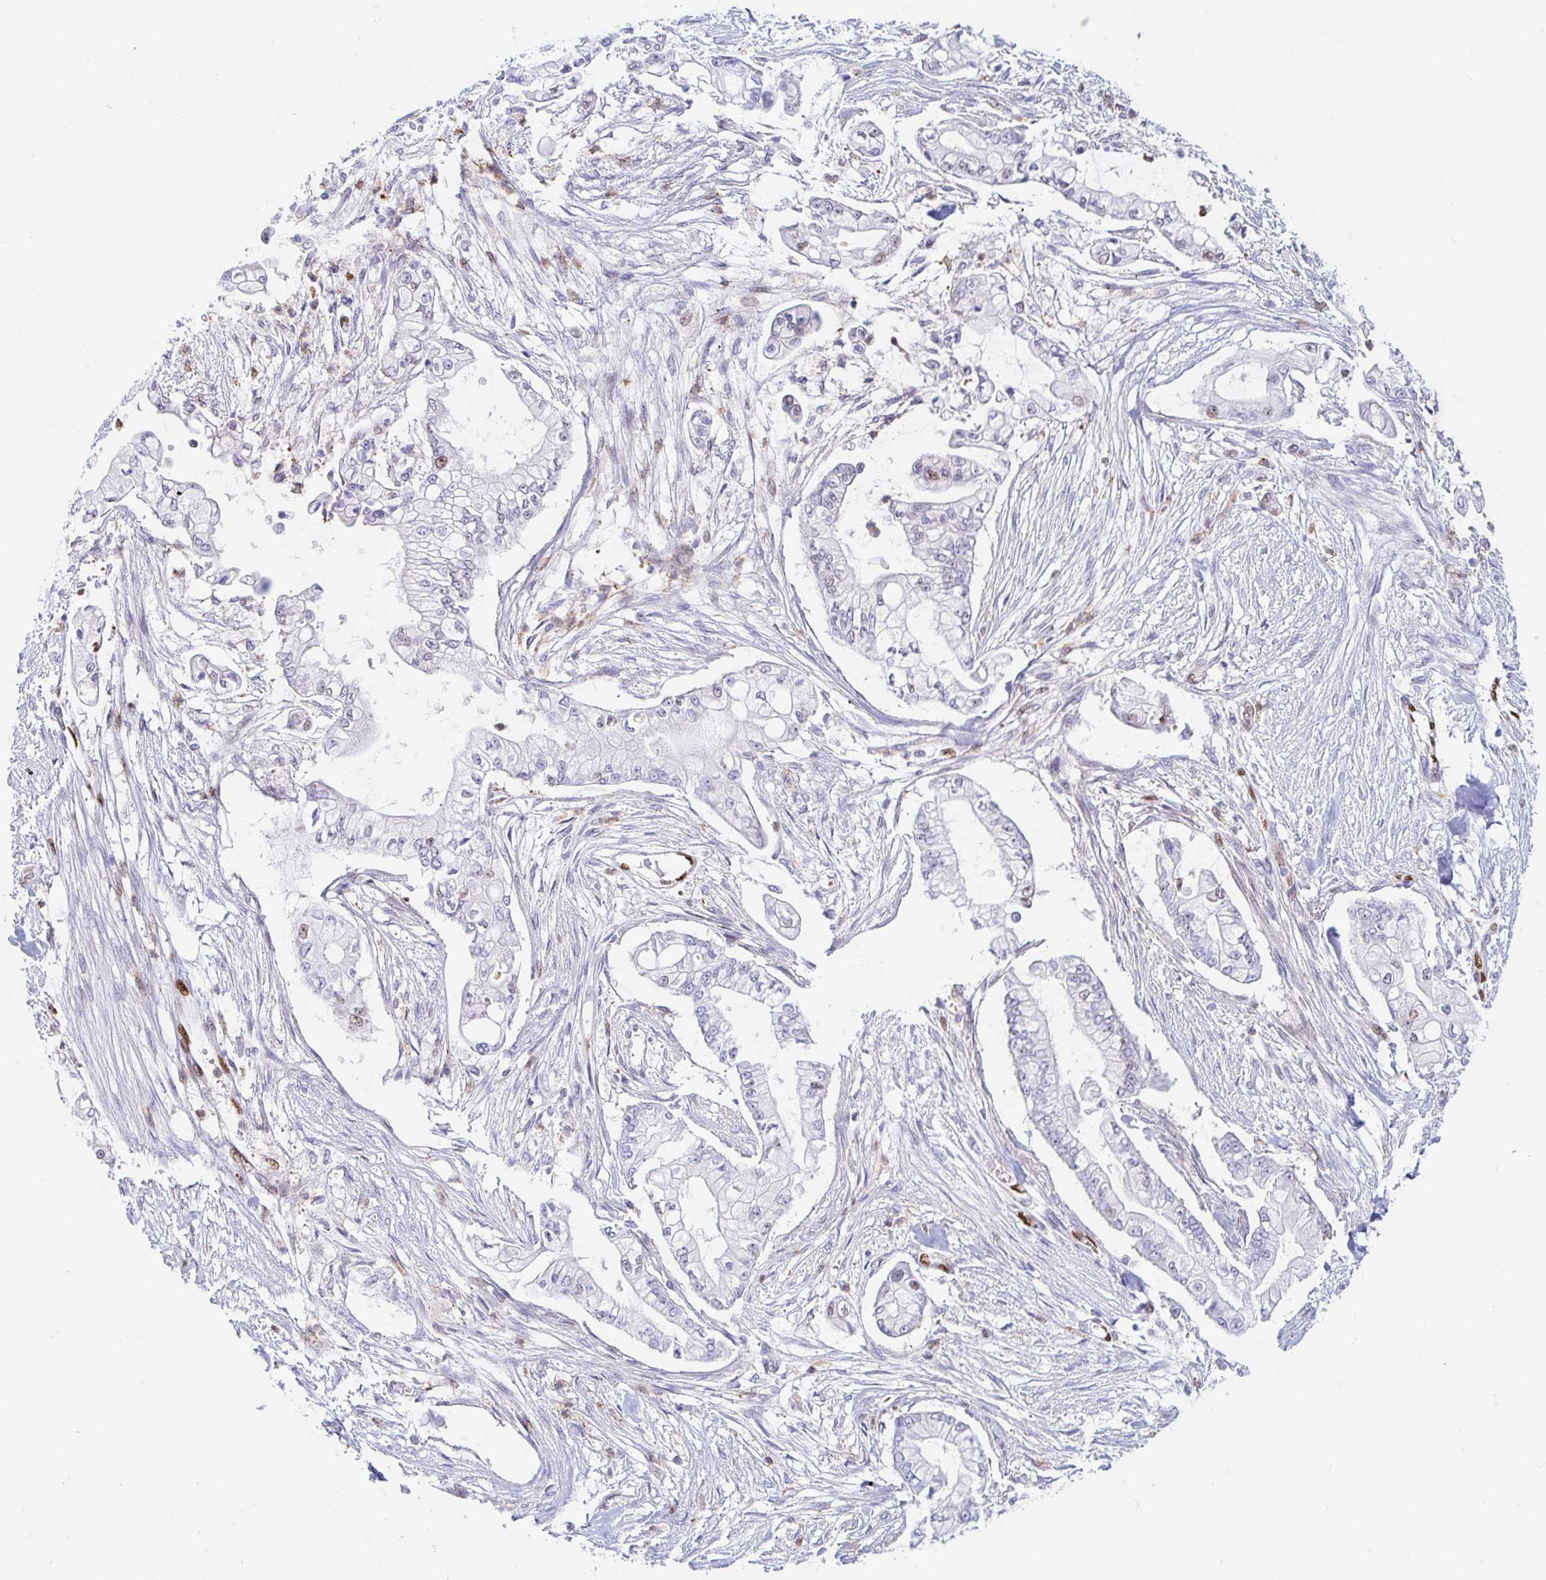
{"staining": {"intensity": "negative", "quantity": "none", "location": "none"}, "tissue": "pancreatic cancer", "cell_type": "Tumor cells", "image_type": "cancer", "snomed": [{"axis": "morphology", "description": "Adenocarcinoma, NOS"}, {"axis": "topography", "description": "Pancreas"}], "caption": "Immunohistochemical staining of pancreatic adenocarcinoma demonstrates no significant expression in tumor cells.", "gene": "HINFP", "patient": {"sex": "female", "age": 69}}